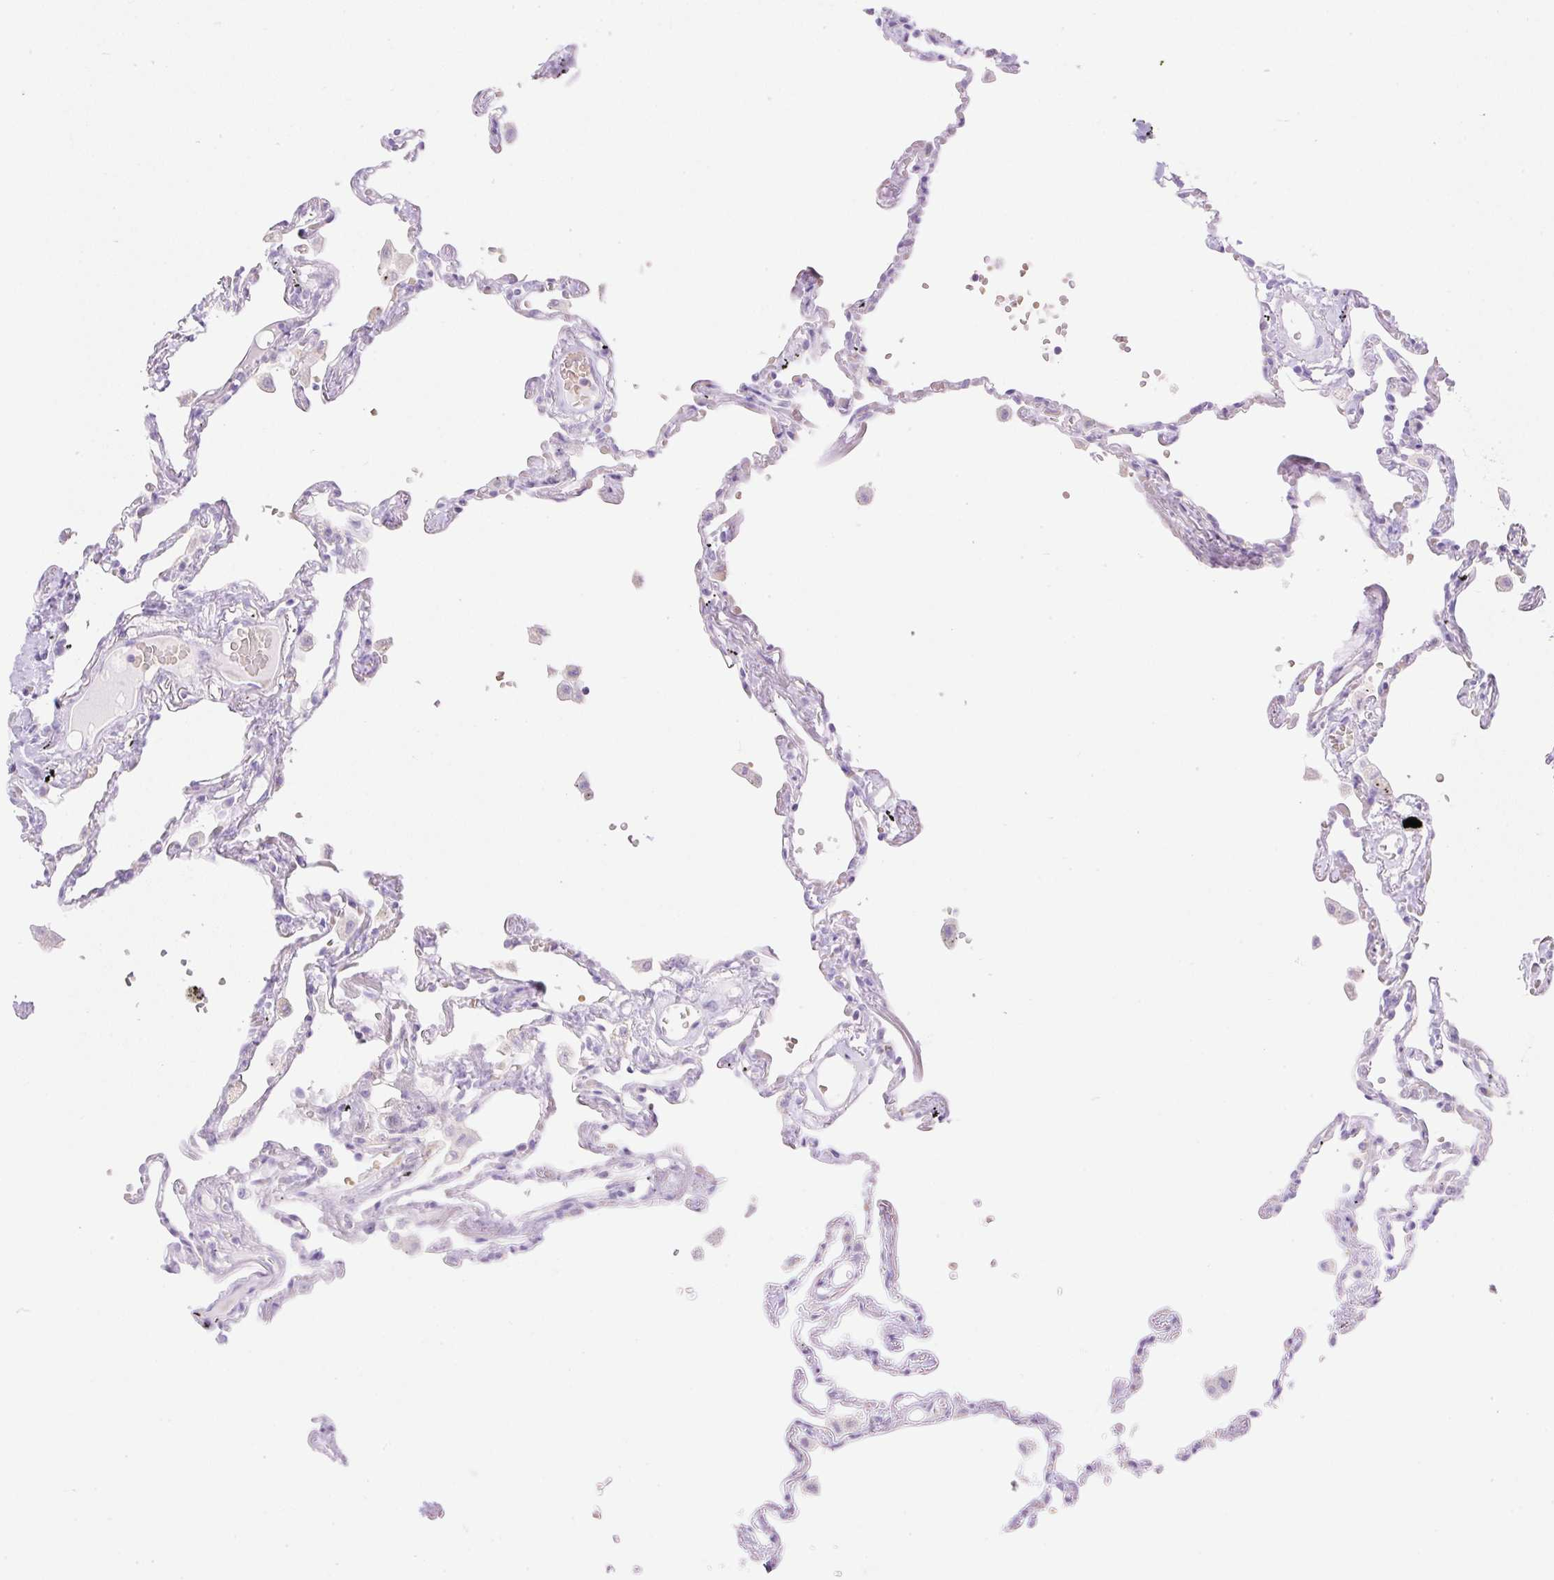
{"staining": {"intensity": "negative", "quantity": "none", "location": "none"}, "tissue": "lung", "cell_type": "Alveolar cells", "image_type": "normal", "snomed": [{"axis": "morphology", "description": "Normal tissue, NOS"}, {"axis": "topography", "description": "Lung"}], "caption": "An image of human lung is negative for staining in alveolar cells. (DAB IHC visualized using brightfield microscopy, high magnification).", "gene": "CDX1", "patient": {"sex": "female", "age": 67}}